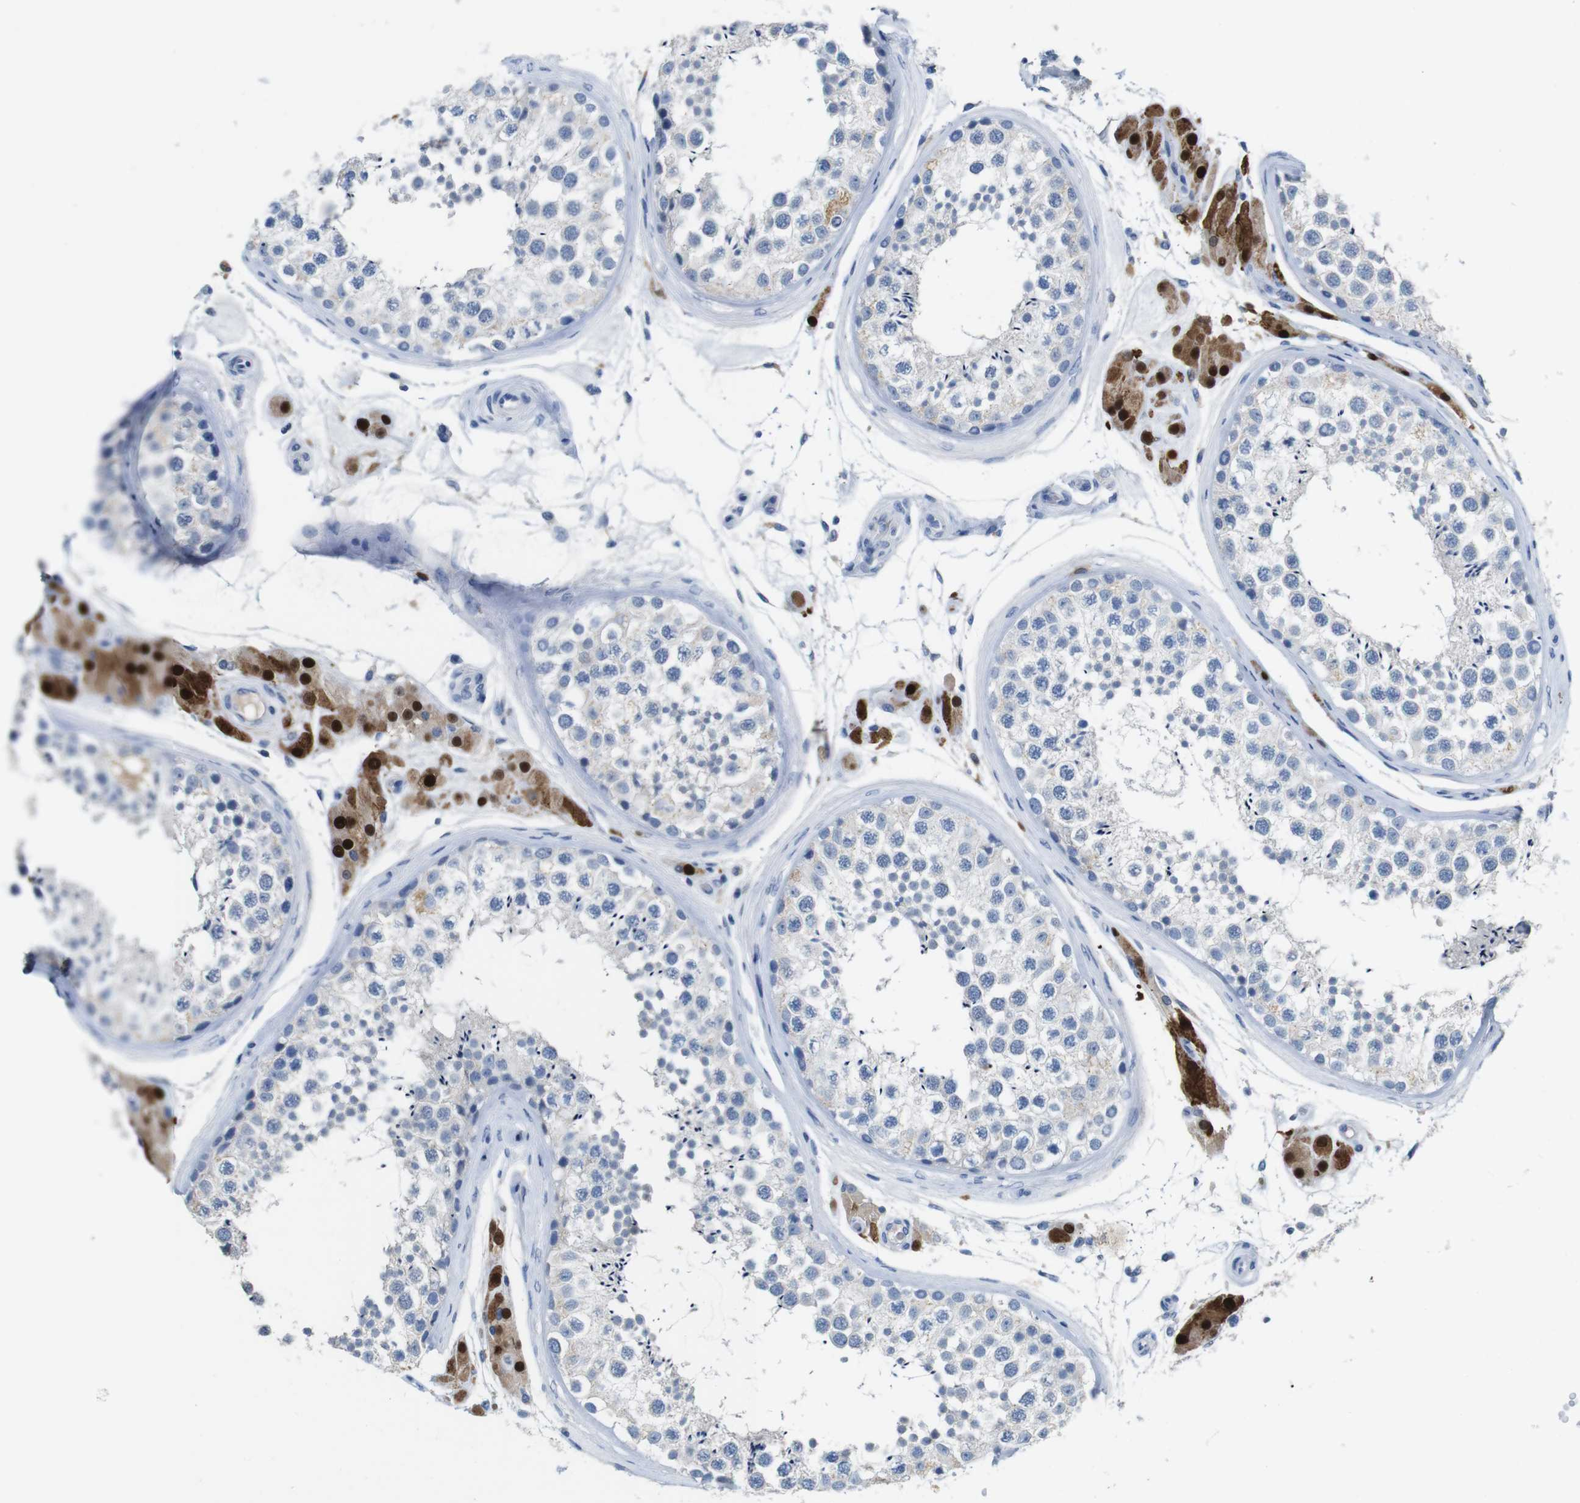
{"staining": {"intensity": "moderate", "quantity": "<25%", "location": "cytoplasmic/membranous,nuclear"}, "tissue": "testis", "cell_type": "Cells in seminiferous ducts", "image_type": "normal", "snomed": [{"axis": "morphology", "description": "Normal tissue, NOS"}, {"axis": "topography", "description": "Testis"}], "caption": "Brown immunohistochemical staining in benign testis displays moderate cytoplasmic/membranous,nuclear staining in approximately <25% of cells in seminiferous ducts.", "gene": "SLC2A8", "patient": {"sex": "male", "age": 46}}